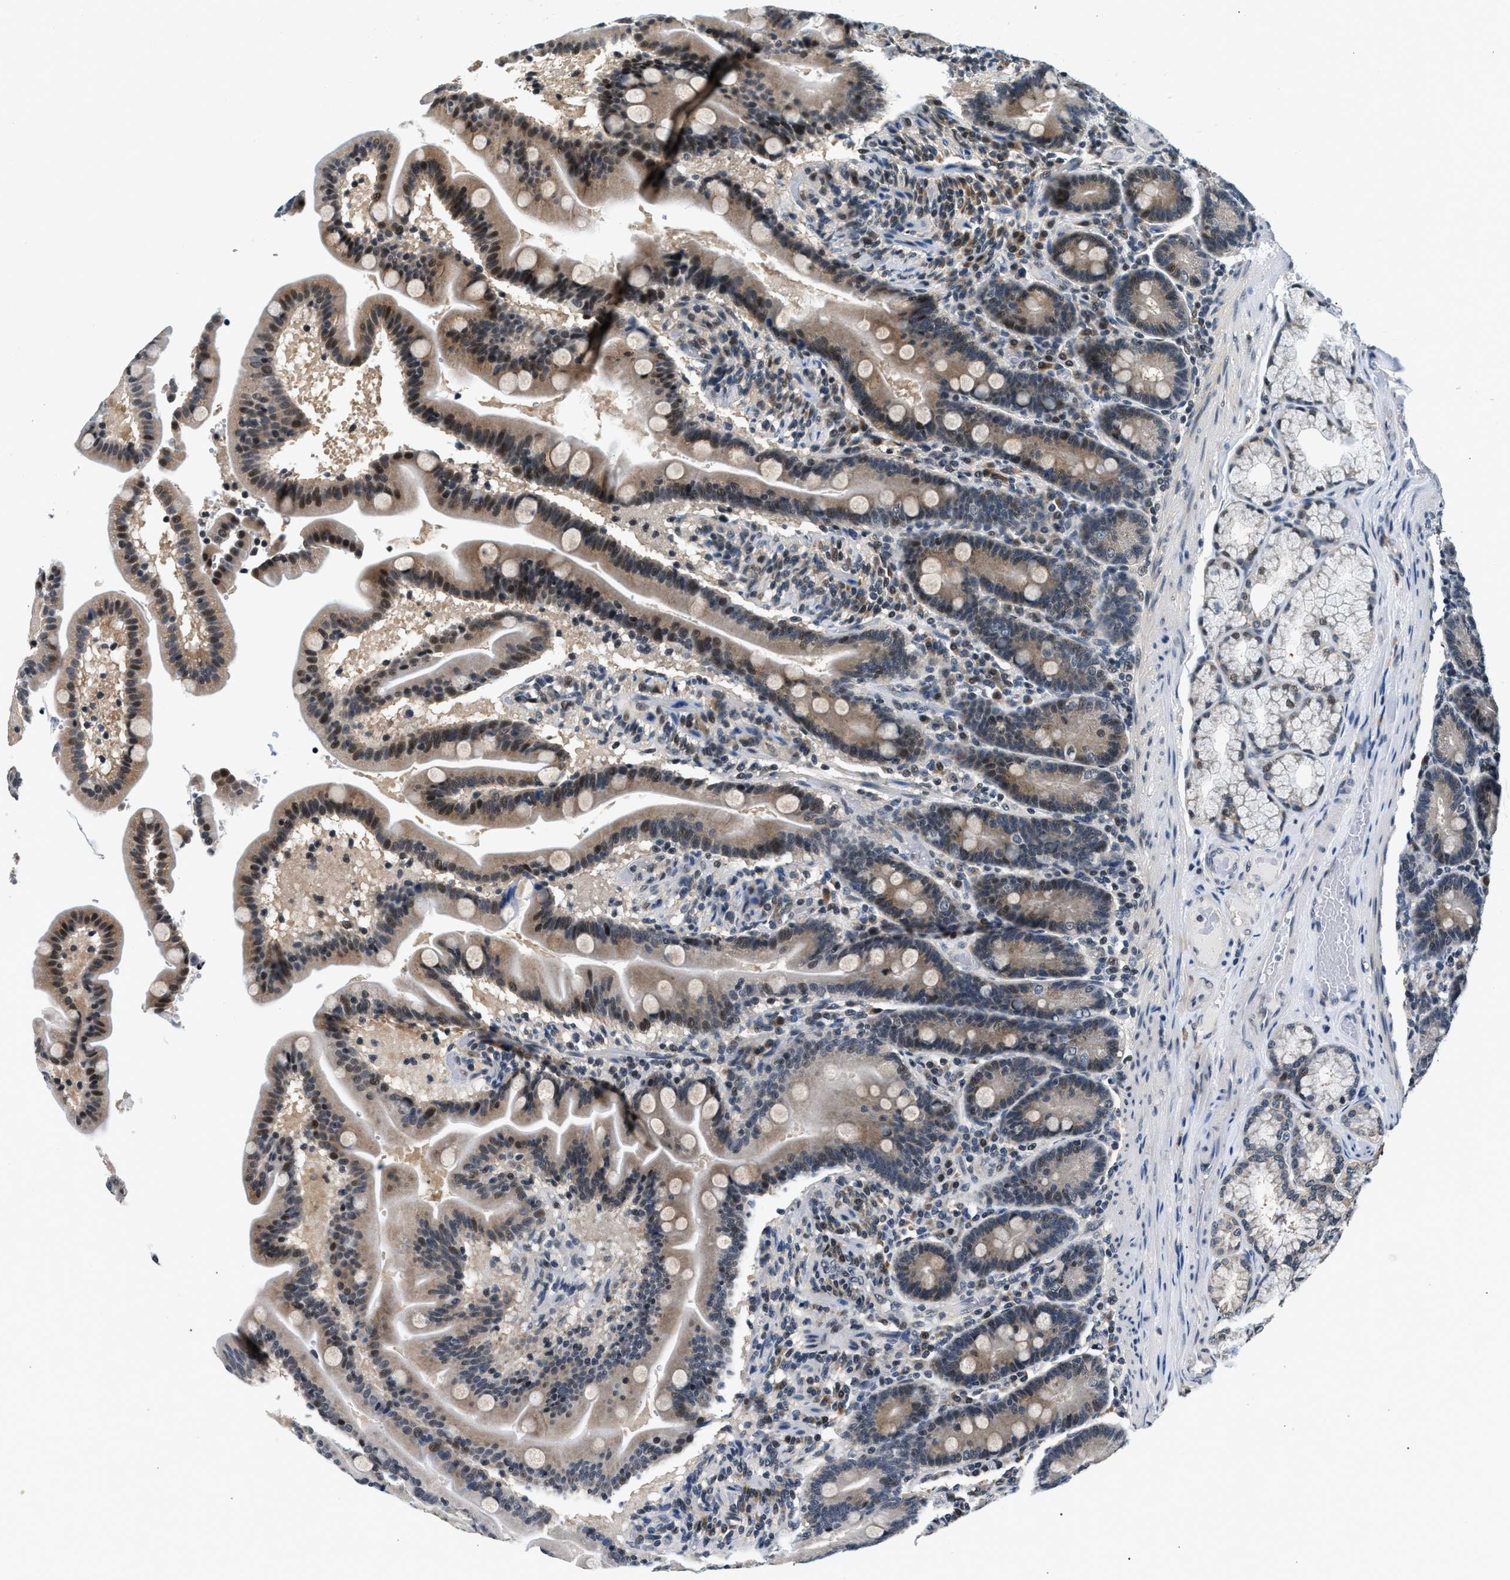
{"staining": {"intensity": "moderate", "quantity": "25%-75%", "location": "cytoplasmic/membranous,nuclear"}, "tissue": "duodenum", "cell_type": "Glandular cells", "image_type": "normal", "snomed": [{"axis": "morphology", "description": "Normal tissue, NOS"}, {"axis": "topography", "description": "Duodenum"}], "caption": "The immunohistochemical stain highlights moderate cytoplasmic/membranous,nuclear positivity in glandular cells of unremarkable duodenum. Using DAB (brown) and hematoxylin (blue) stains, captured at high magnification using brightfield microscopy.", "gene": "RBM33", "patient": {"sex": "male", "age": 54}}